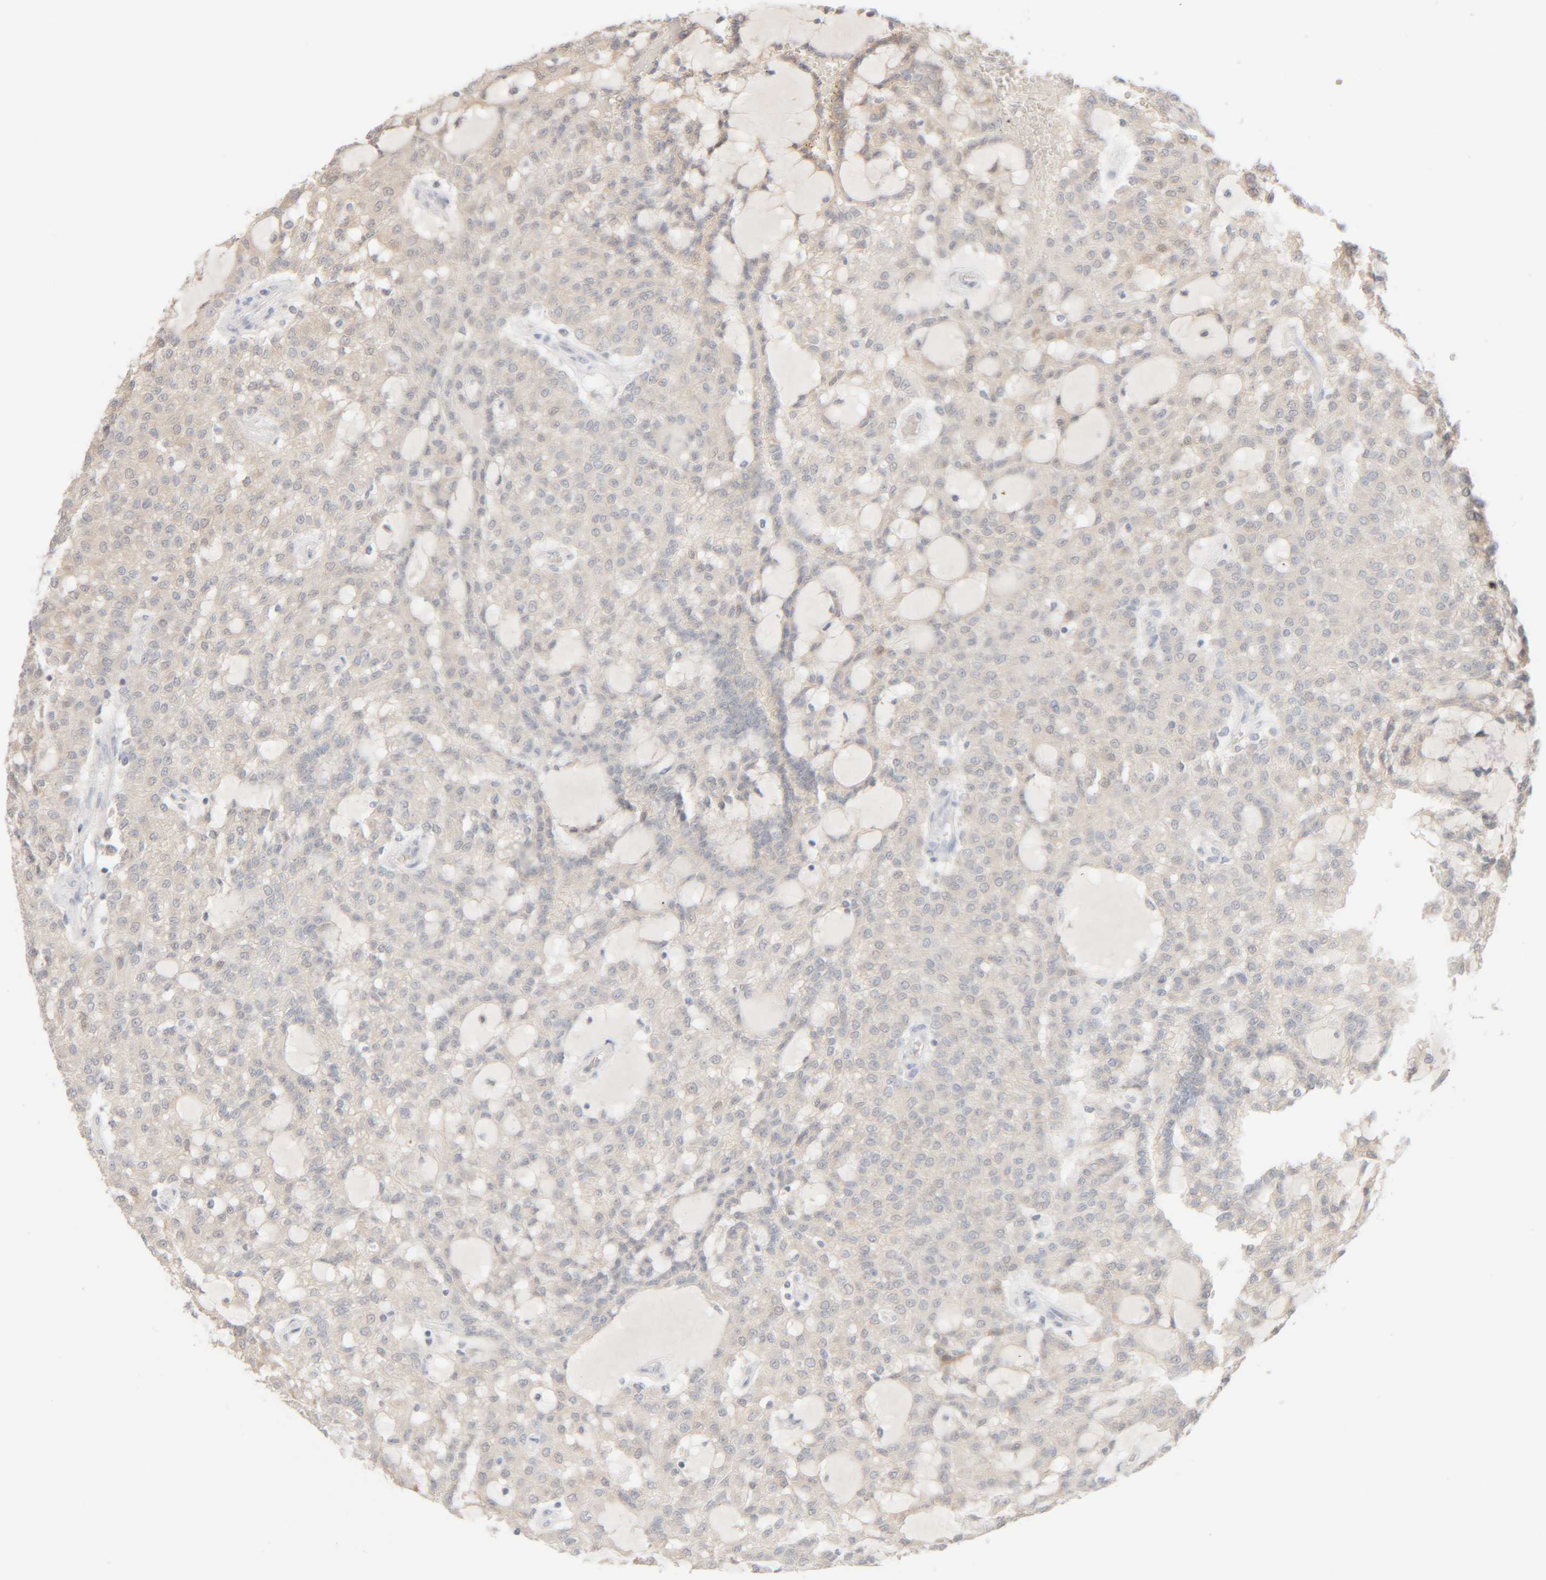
{"staining": {"intensity": "weak", "quantity": "<25%", "location": "cytoplasmic/membranous"}, "tissue": "renal cancer", "cell_type": "Tumor cells", "image_type": "cancer", "snomed": [{"axis": "morphology", "description": "Adenocarcinoma, NOS"}, {"axis": "topography", "description": "Kidney"}], "caption": "Adenocarcinoma (renal) was stained to show a protein in brown. There is no significant expression in tumor cells.", "gene": "RIDA", "patient": {"sex": "male", "age": 63}}